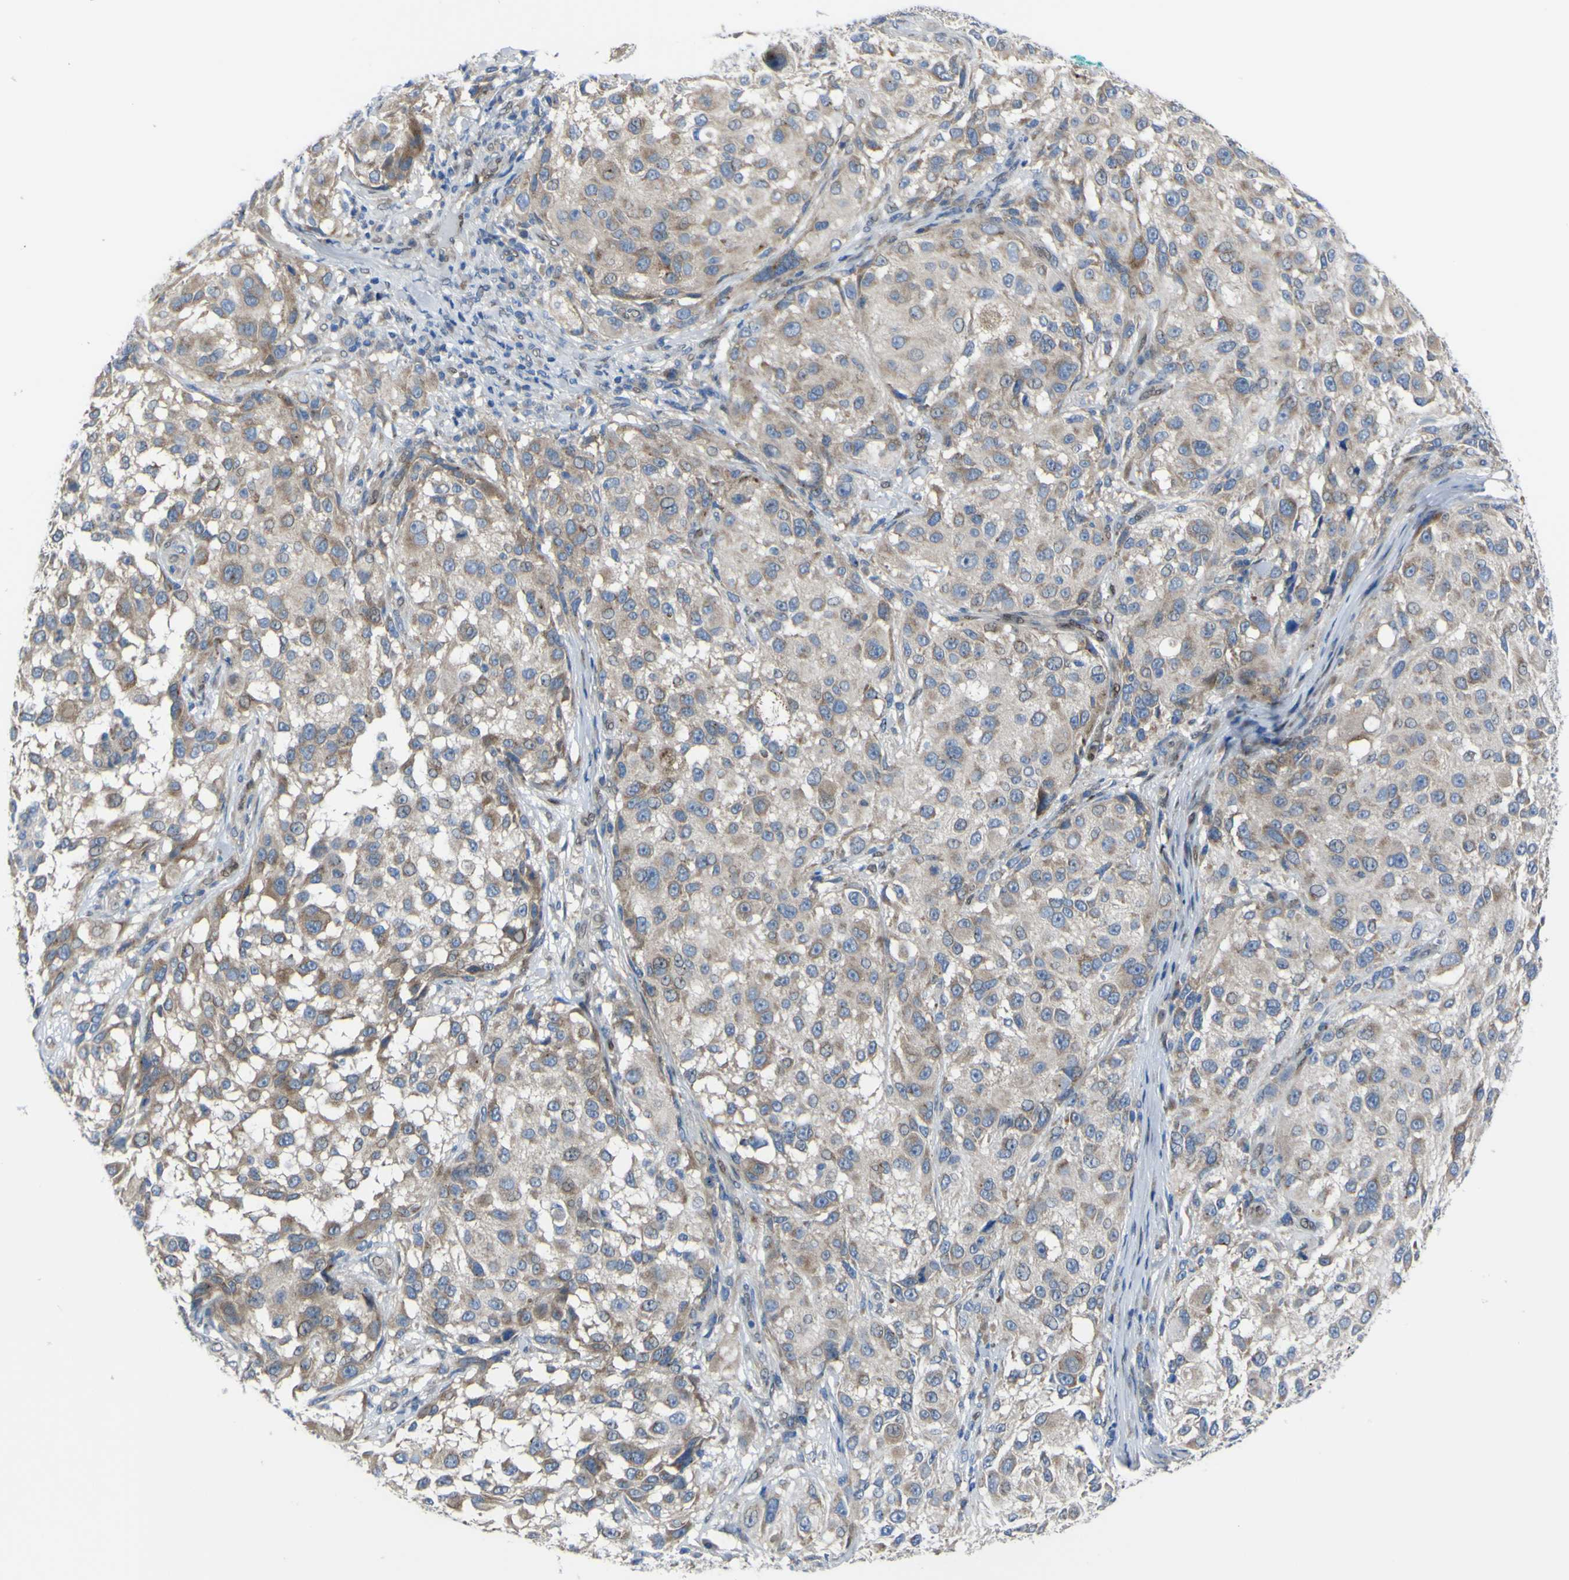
{"staining": {"intensity": "moderate", "quantity": ">75%", "location": "cytoplasmic/membranous"}, "tissue": "melanoma", "cell_type": "Tumor cells", "image_type": "cancer", "snomed": [{"axis": "morphology", "description": "Necrosis, NOS"}, {"axis": "morphology", "description": "Malignant melanoma, NOS"}, {"axis": "topography", "description": "Skin"}], "caption": "Brown immunohistochemical staining in malignant melanoma reveals moderate cytoplasmic/membranous staining in approximately >75% of tumor cells.", "gene": "LRRN1", "patient": {"sex": "female", "age": 87}}